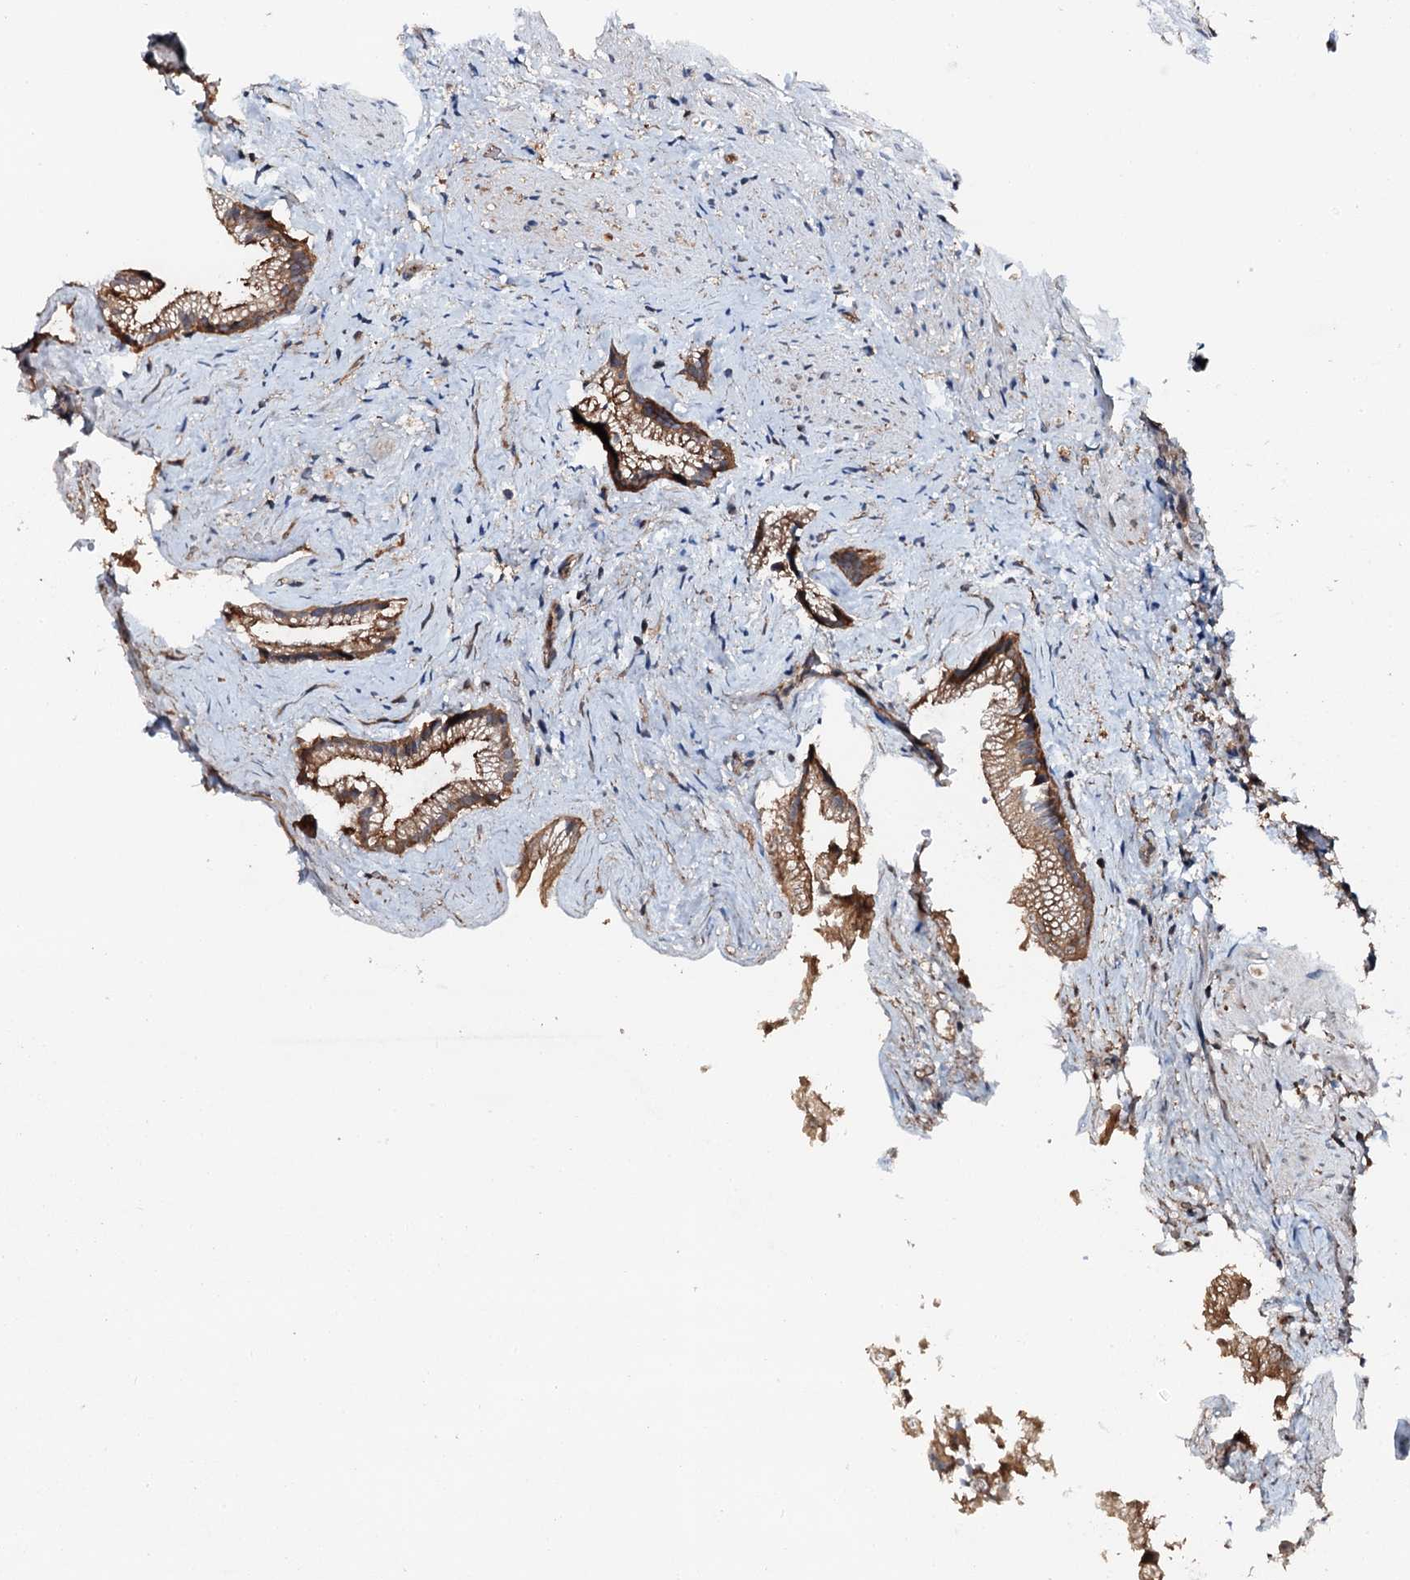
{"staining": {"intensity": "moderate", "quantity": ">75%", "location": "cytoplasmic/membranous"}, "tissue": "gallbladder", "cell_type": "Glandular cells", "image_type": "normal", "snomed": [{"axis": "morphology", "description": "Normal tissue, NOS"}, {"axis": "morphology", "description": "Inflammation, NOS"}, {"axis": "topography", "description": "Gallbladder"}], "caption": "IHC image of normal gallbladder: human gallbladder stained using immunohistochemistry (IHC) demonstrates medium levels of moderate protein expression localized specifically in the cytoplasmic/membranous of glandular cells, appearing as a cytoplasmic/membranous brown color.", "gene": "FLYWCH1", "patient": {"sex": "male", "age": 51}}